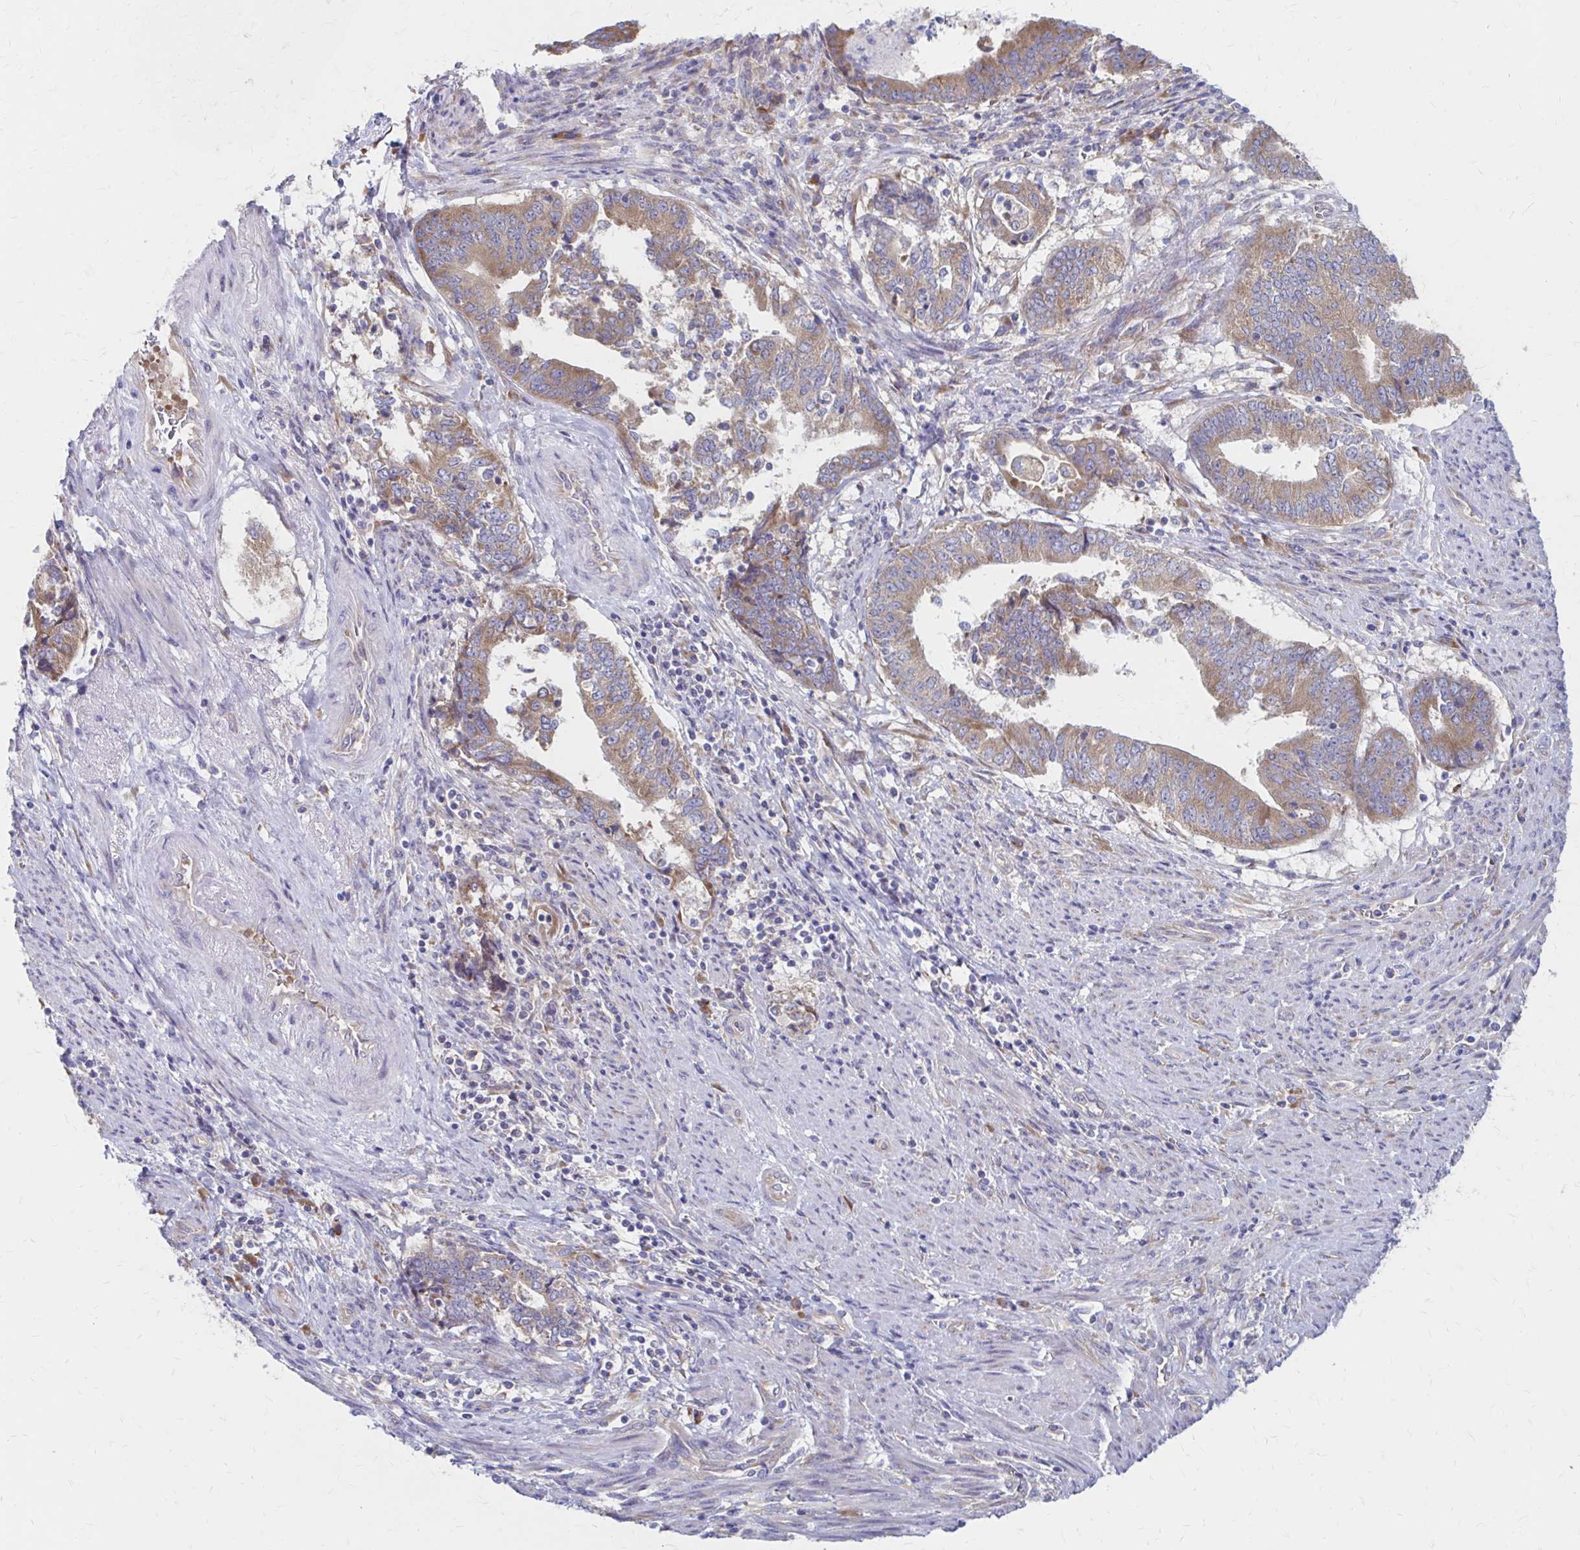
{"staining": {"intensity": "moderate", "quantity": ">75%", "location": "cytoplasmic/membranous"}, "tissue": "endometrial cancer", "cell_type": "Tumor cells", "image_type": "cancer", "snomed": [{"axis": "morphology", "description": "Adenocarcinoma, NOS"}, {"axis": "topography", "description": "Endometrium"}], "caption": "About >75% of tumor cells in human endometrial adenocarcinoma show moderate cytoplasmic/membranous protein positivity as visualized by brown immunohistochemical staining.", "gene": "RPL27A", "patient": {"sex": "female", "age": 65}}